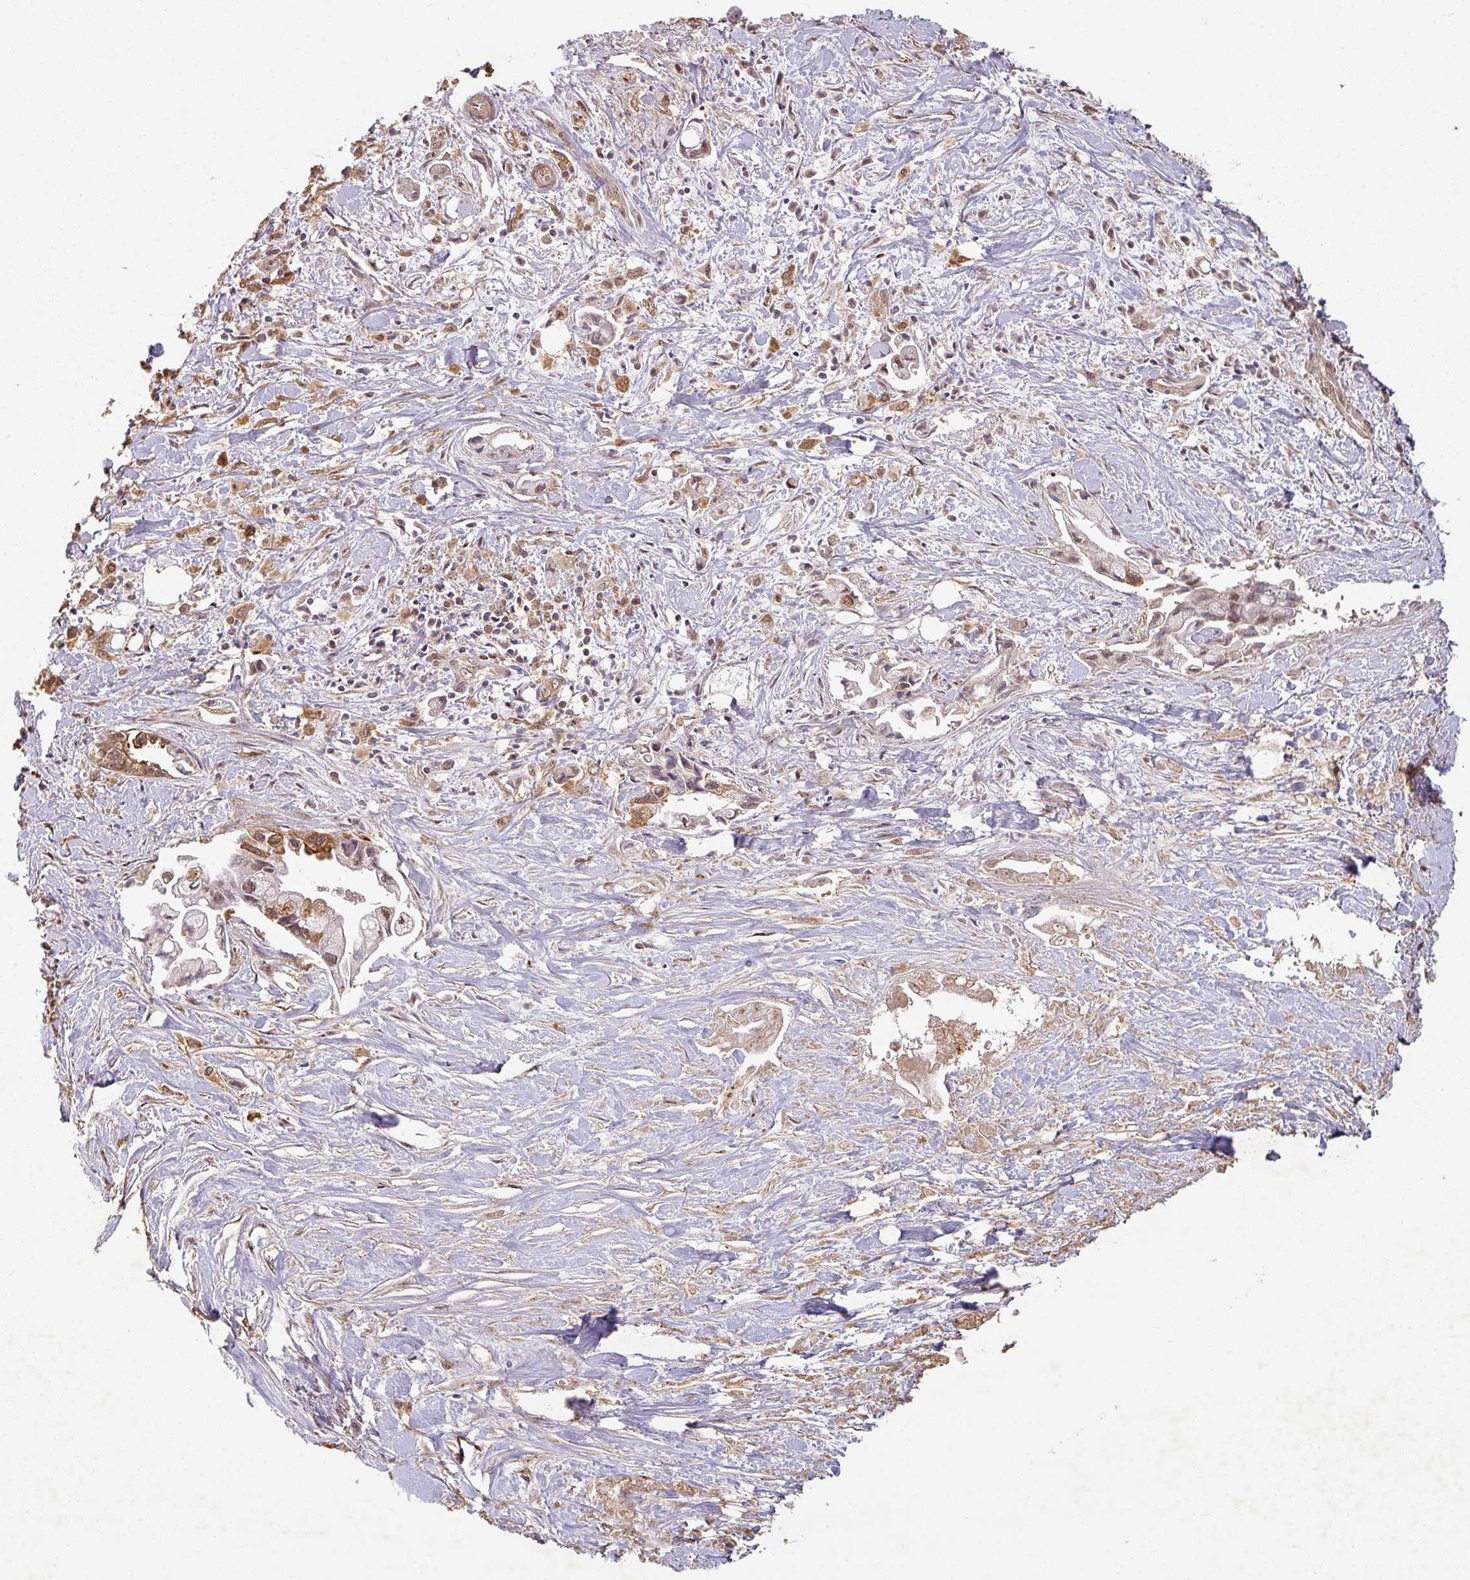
{"staining": {"intensity": "moderate", "quantity": "25%-75%", "location": "cytoplasmic/membranous,nuclear"}, "tissue": "pancreatic cancer", "cell_type": "Tumor cells", "image_type": "cancer", "snomed": [{"axis": "morphology", "description": "Adenocarcinoma, NOS"}, {"axis": "topography", "description": "Pancreas"}], "caption": "DAB (3,3'-diaminobenzidine) immunohistochemical staining of adenocarcinoma (pancreatic) exhibits moderate cytoplasmic/membranous and nuclear protein positivity in approximately 25%-75% of tumor cells. (DAB (3,3'-diaminobenzidine) = brown stain, brightfield microscopy at high magnification).", "gene": "ZNF322", "patient": {"sex": "male", "age": 61}}